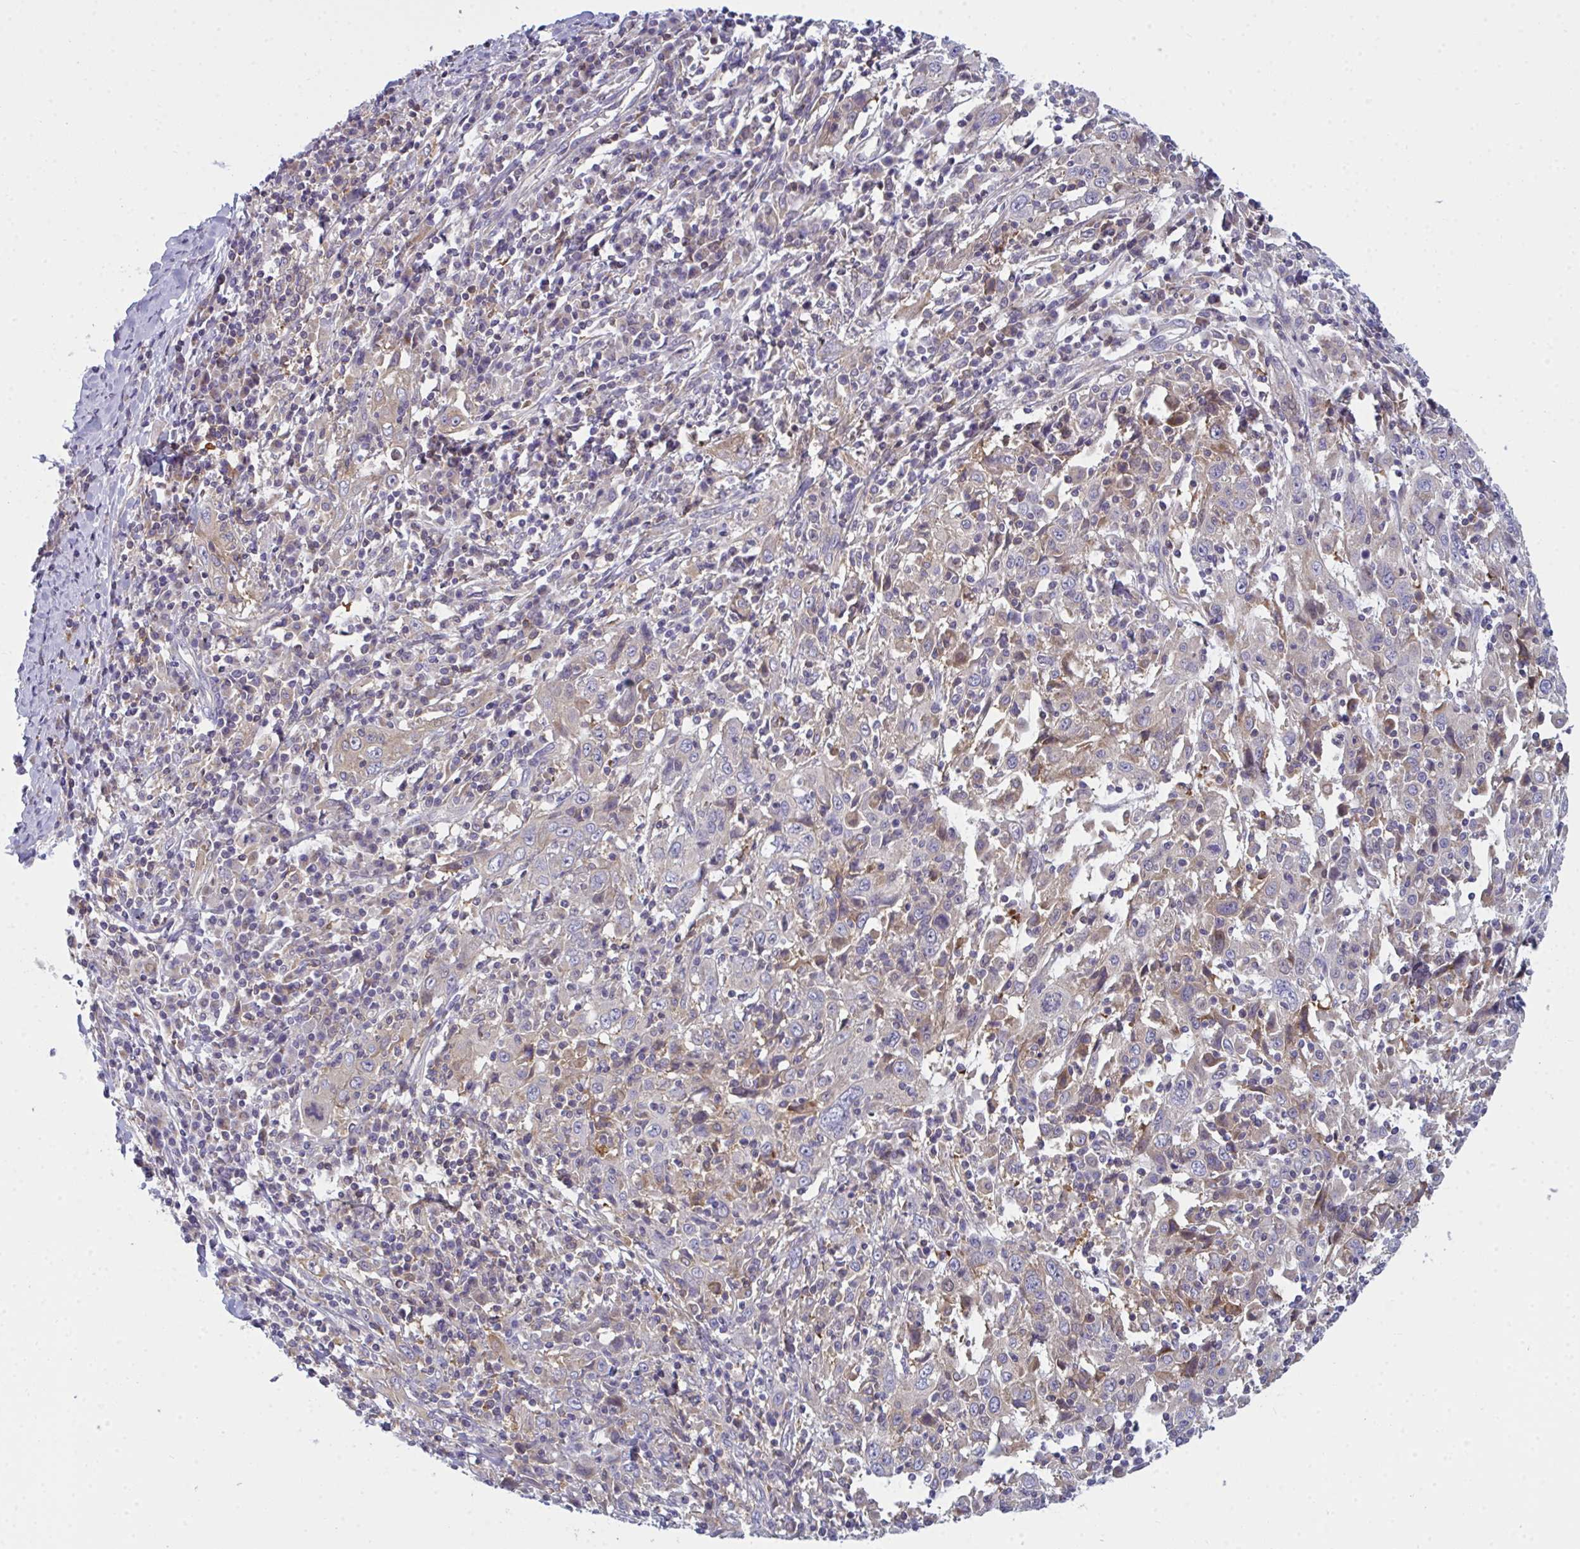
{"staining": {"intensity": "weak", "quantity": "<25%", "location": "cytoplasmic/membranous"}, "tissue": "cervical cancer", "cell_type": "Tumor cells", "image_type": "cancer", "snomed": [{"axis": "morphology", "description": "Squamous cell carcinoma, NOS"}, {"axis": "topography", "description": "Cervix"}], "caption": "Immunohistochemistry (IHC) of human squamous cell carcinoma (cervical) exhibits no staining in tumor cells. (Stains: DAB immunohistochemistry with hematoxylin counter stain, Microscopy: brightfield microscopy at high magnification).", "gene": "SLC30A6", "patient": {"sex": "female", "age": 46}}